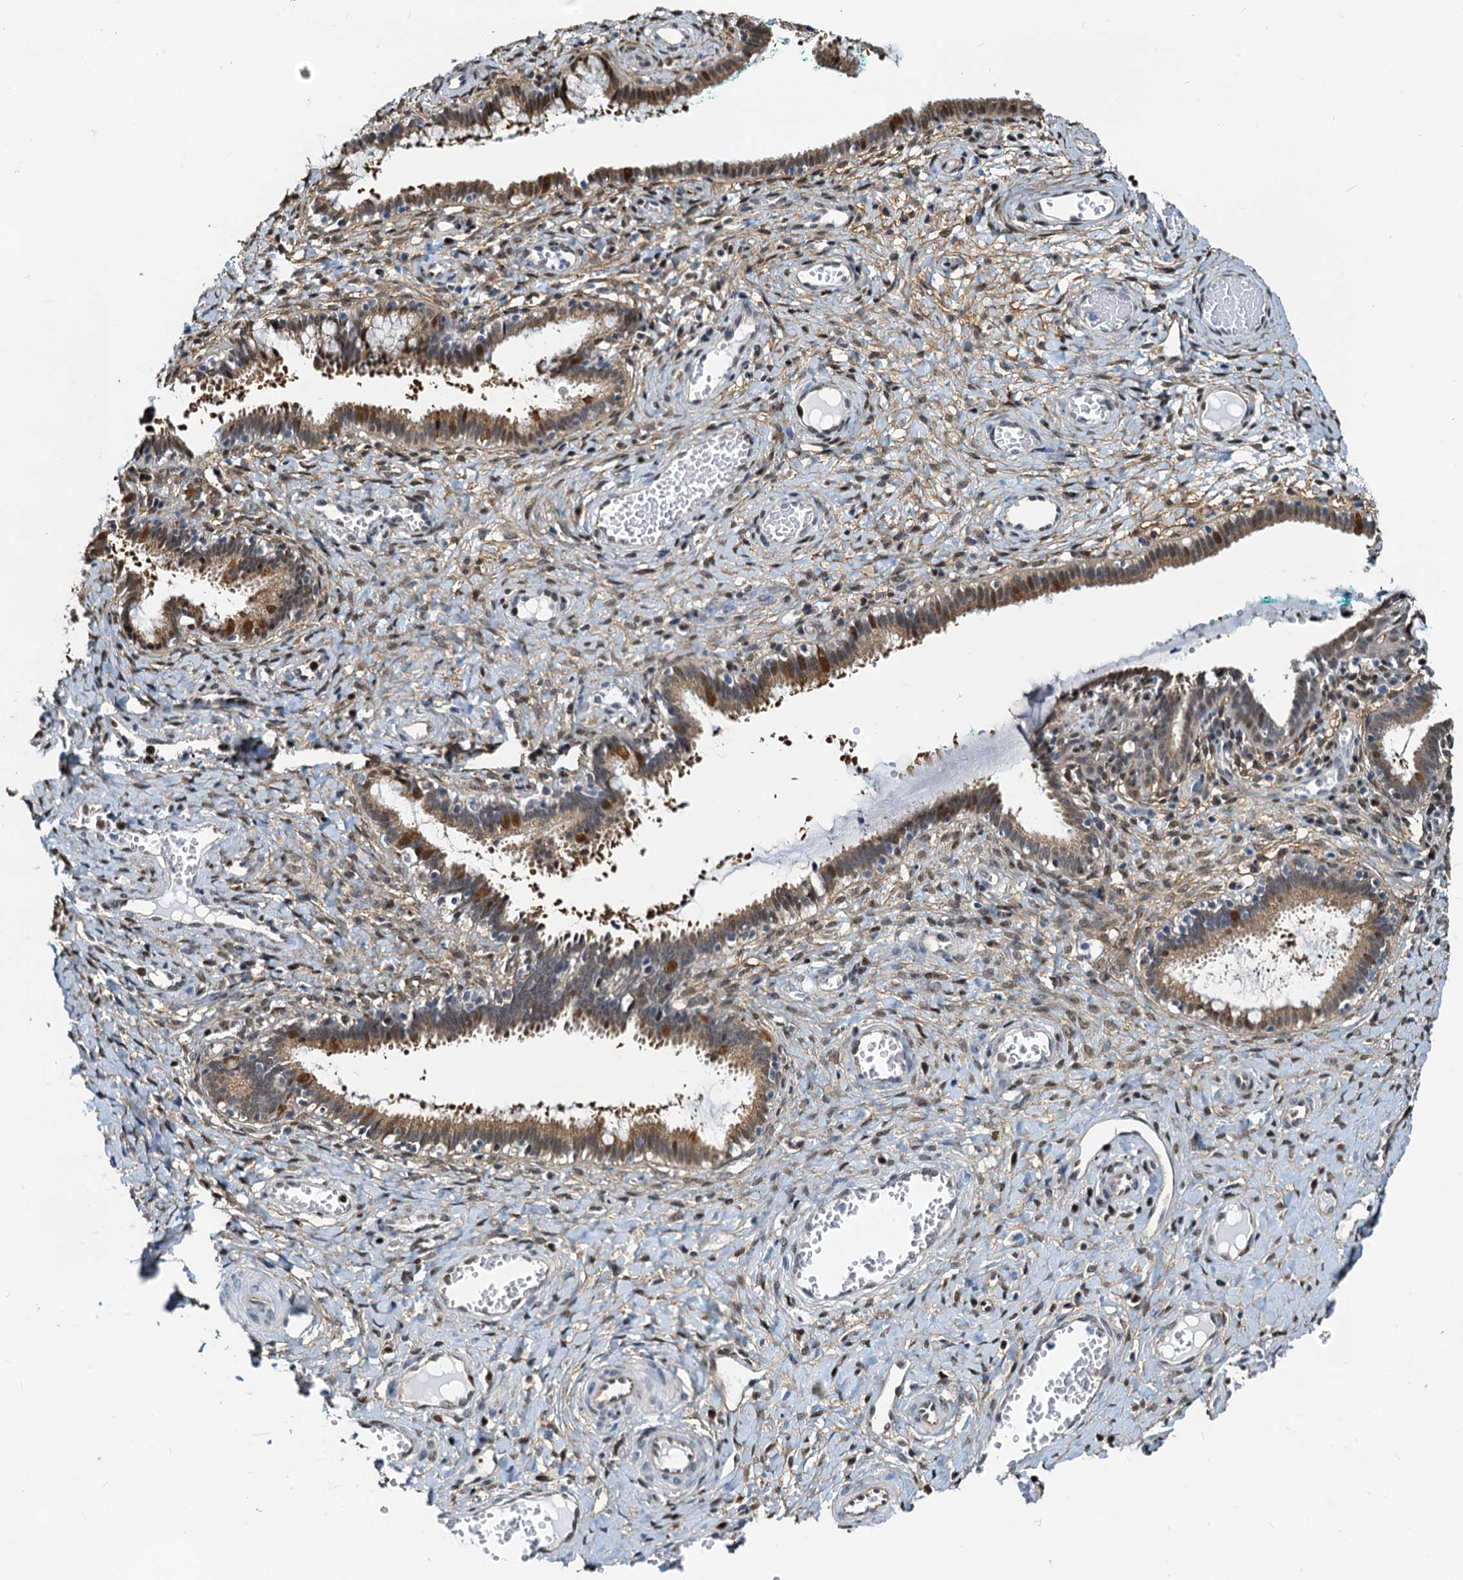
{"staining": {"intensity": "moderate", "quantity": "25%-75%", "location": "cytoplasmic/membranous,nuclear"}, "tissue": "cervix", "cell_type": "Glandular cells", "image_type": "normal", "snomed": [{"axis": "morphology", "description": "Normal tissue, NOS"}, {"axis": "morphology", "description": "Adenocarcinoma, NOS"}, {"axis": "topography", "description": "Cervix"}], "caption": "This image exhibits immunohistochemistry (IHC) staining of normal human cervix, with medium moderate cytoplasmic/membranous,nuclear positivity in approximately 25%-75% of glandular cells.", "gene": "PTGES3", "patient": {"sex": "female", "age": 29}}